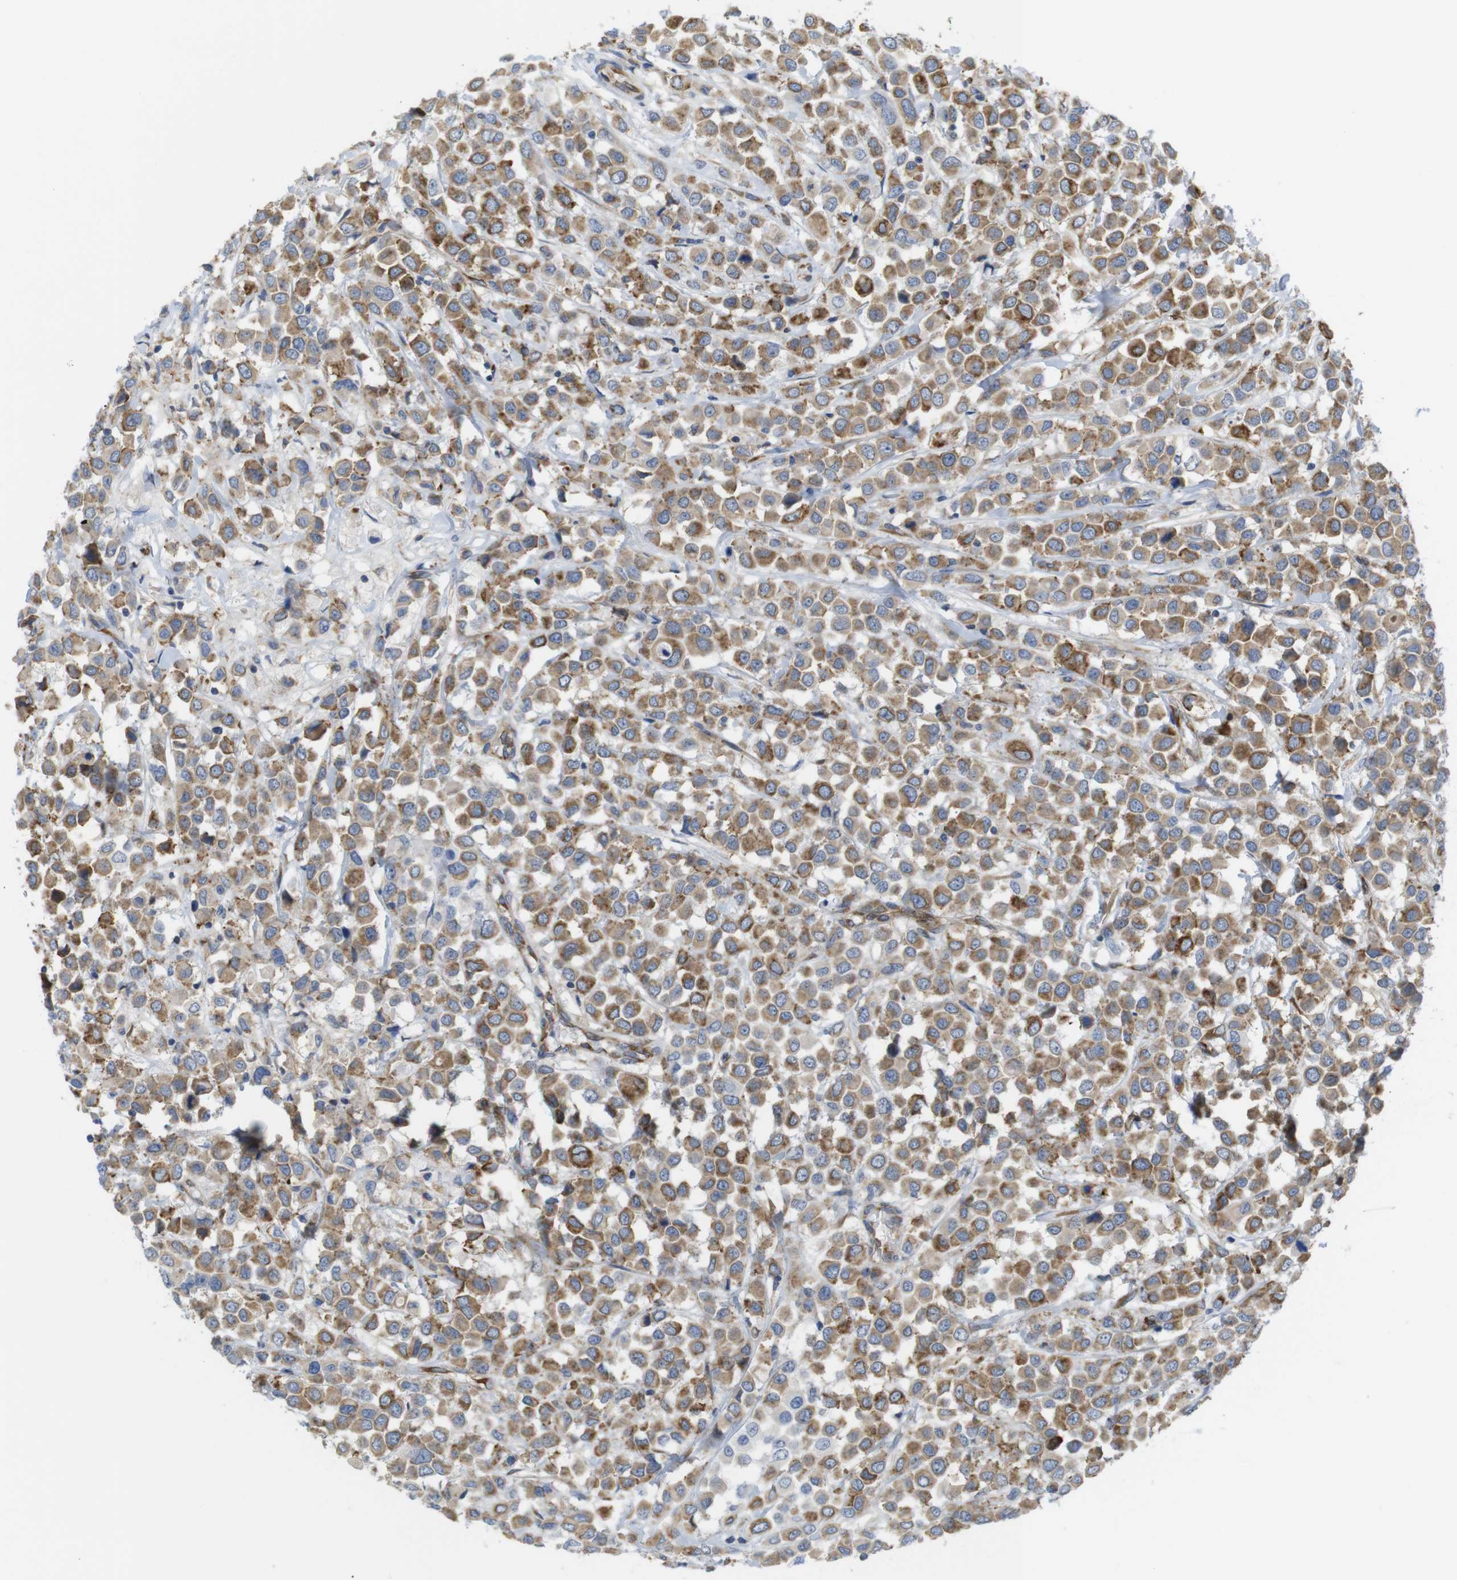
{"staining": {"intensity": "moderate", "quantity": ">75%", "location": "cytoplasmic/membranous"}, "tissue": "breast cancer", "cell_type": "Tumor cells", "image_type": "cancer", "snomed": [{"axis": "morphology", "description": "Duct carcinoma"}, {"axis": "topography", "description": "Breast"}], "caption": "Human breast cancer stained for a protein (brown) exhibits moderate cytoplasmic/membranous positive expression in approximately >75% of tumor cells.", "gene": "PCNX2", "patient": {"sex": "female", "age": 61}}